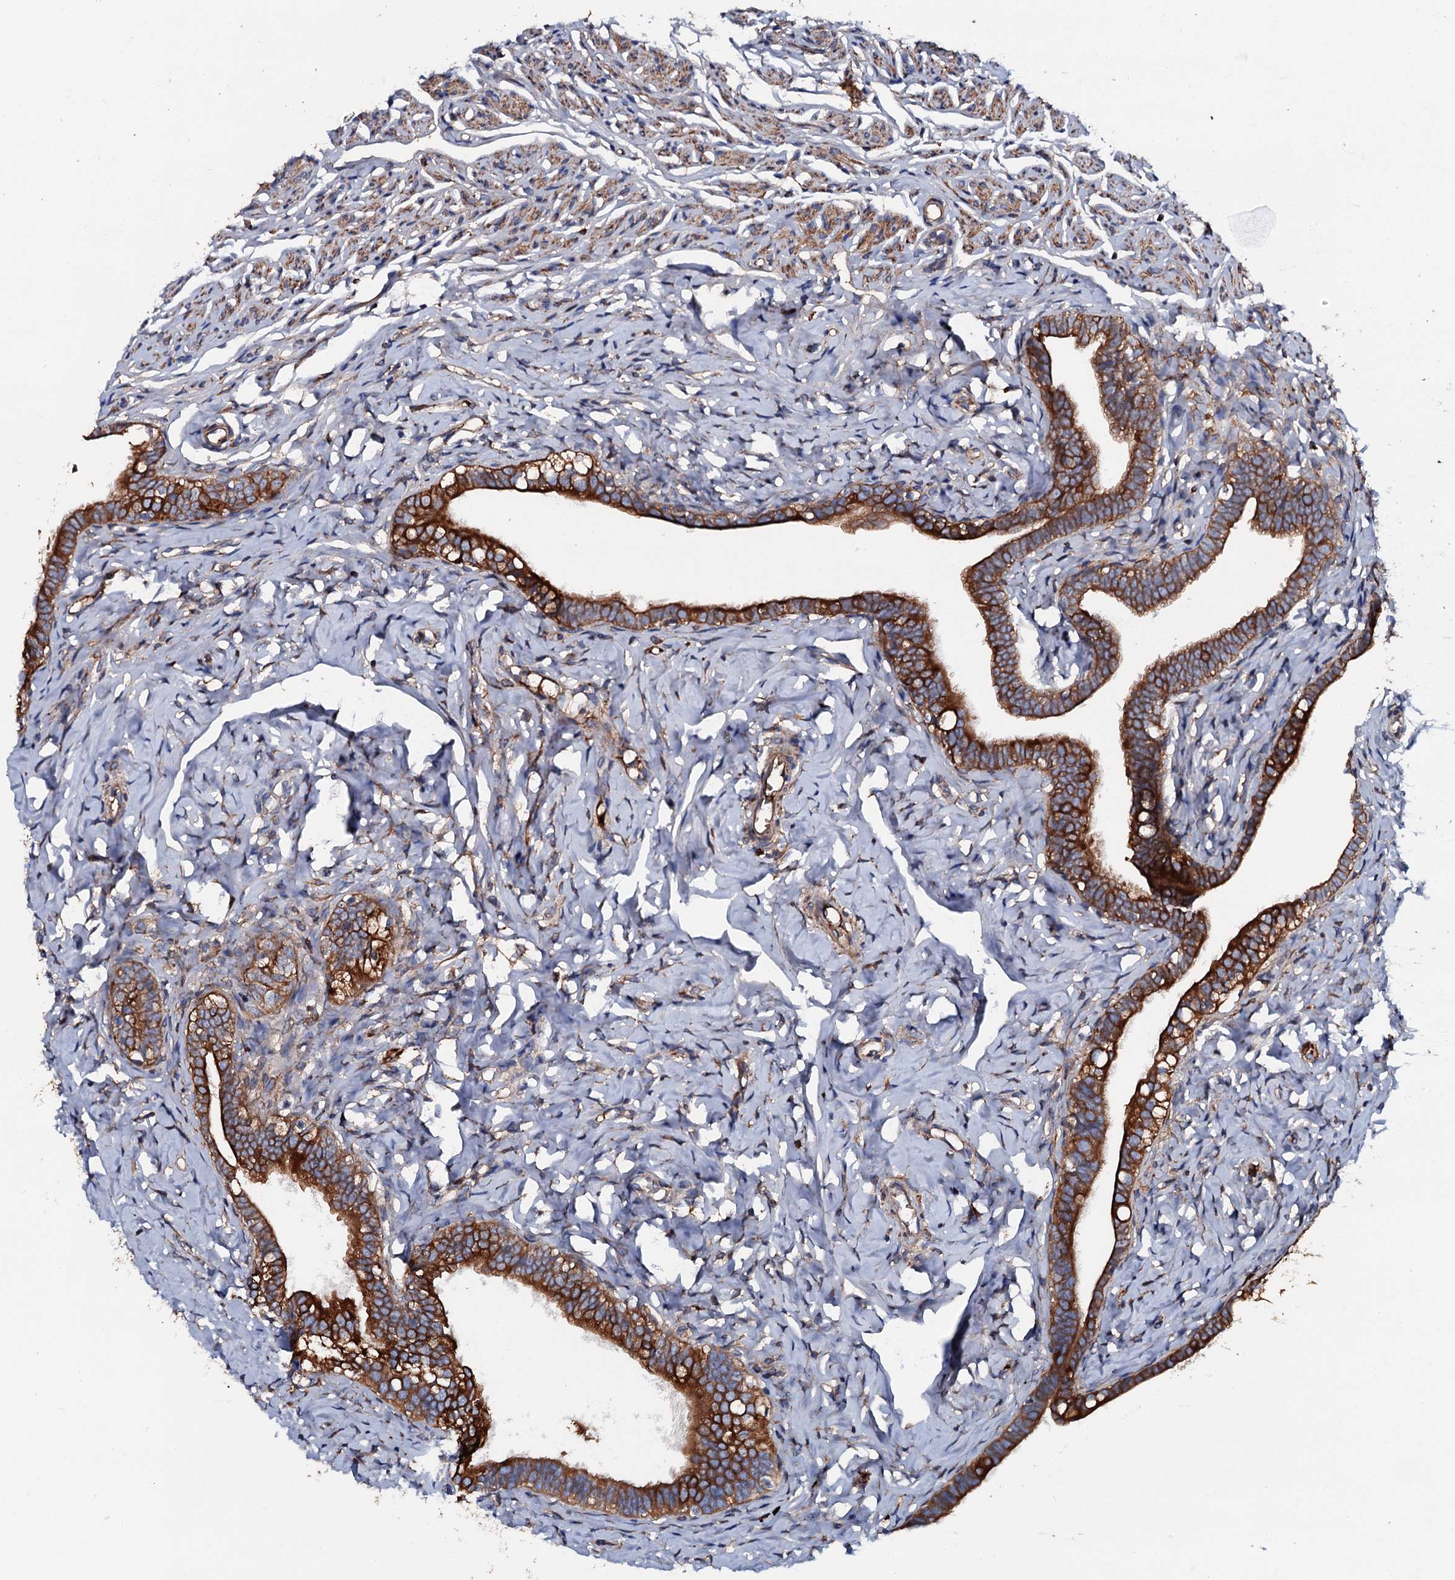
{"staining": {"intensity": "strong", "quantity": ">75%", "location": "cytoplasmic/membranous"}, "tissue": "fallopian tube", "cell_type": "Glandular cells", "image_type": "normal", "snomed": [{"axis": "morphology", "description": "Normal tissue, NOS"}, {"axis": "topography", "description": "Fallopian tube"}], "caption": "Immunohistochemical staining of unremarkable fallopian tube shows high levels of strong cytoplasmic/membranous staining in about >75% of glandular cells. Nuclei are stained in blue.", "gene": "NEK1", "patient": {"sex": "female", "age": 66}}